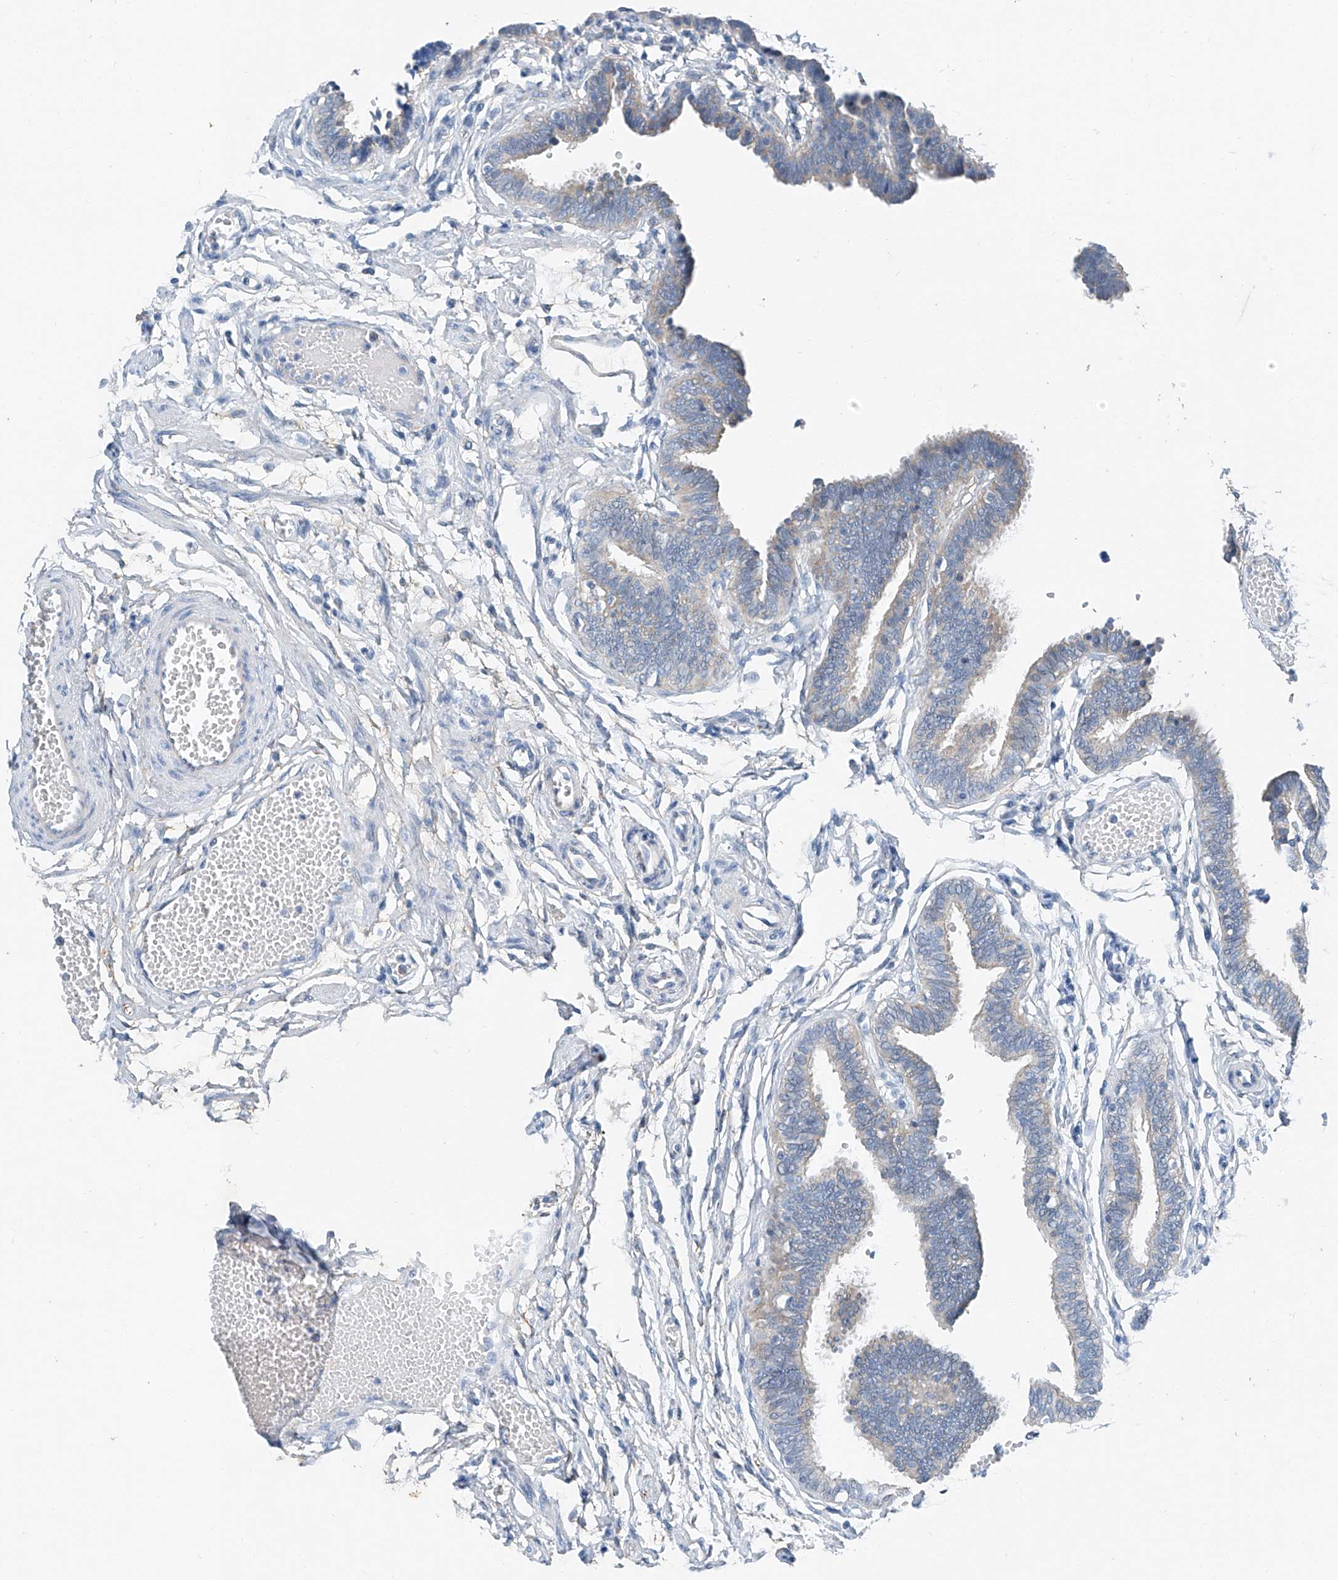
{"staining": {"intensity": "negative", "quantity": "none", "location": "none"}, "tissue": "fallopian tube", "cell_type": "Glandular cells", "image_type": "normal", "snomed": [{"axis": "morphology", "description": "Normal tissue, NOS"}, {"axis": "topography", "description": "Fallopian tube"}, {"axis": "topography", "description": "Ovary"}], "caption": "Protein analysis of unremarkable fallopian tube exhibits no significant positivity in glandular cells.", "gene": "MDGA1", "patient": {"sex": "female", "age": 23}}